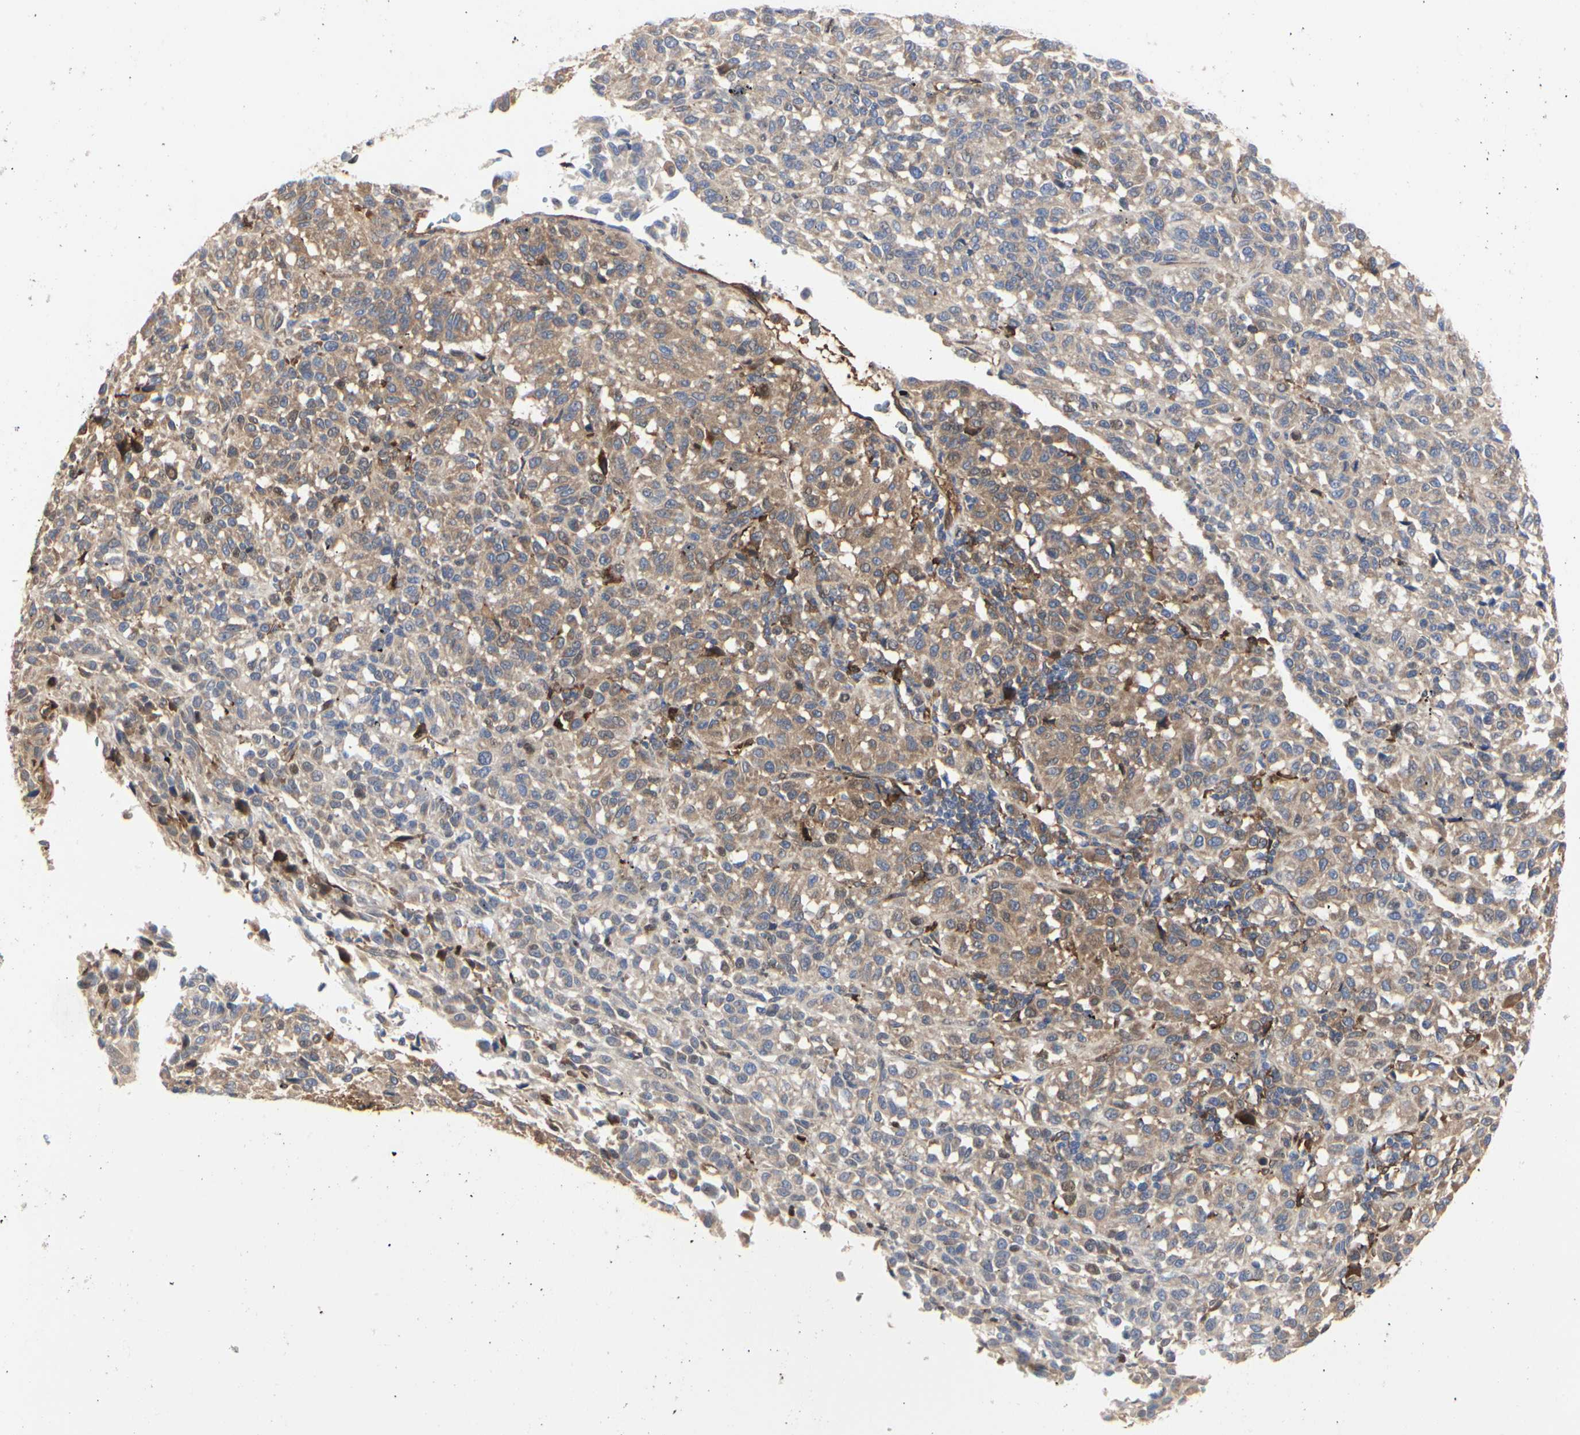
{"staining": {"intensity": "moderate", "quantity": ">75%", "location": "cytoplasmic/membranous"}, "tissue": "melanoma", "cell_type": "Tumor cells", "image_type": "cancer", "snomed": [{"axis": "morphology", "description": "Malignant melanoma, Metastatic site"}, {"axis": "topography", "description": "Lung"}], "caption": "High-magnification brightfield microscopy of malignant melanoma (metastatic site) stained with DAB (brown) and counterstained with hematoxylin (blue). tumor cells exhibit moderate cytoplasmic/membranous positivity is identified in about>75% of cells.", "gene": "C3orf52", "patient": {"sex": "male", "age": 64}}